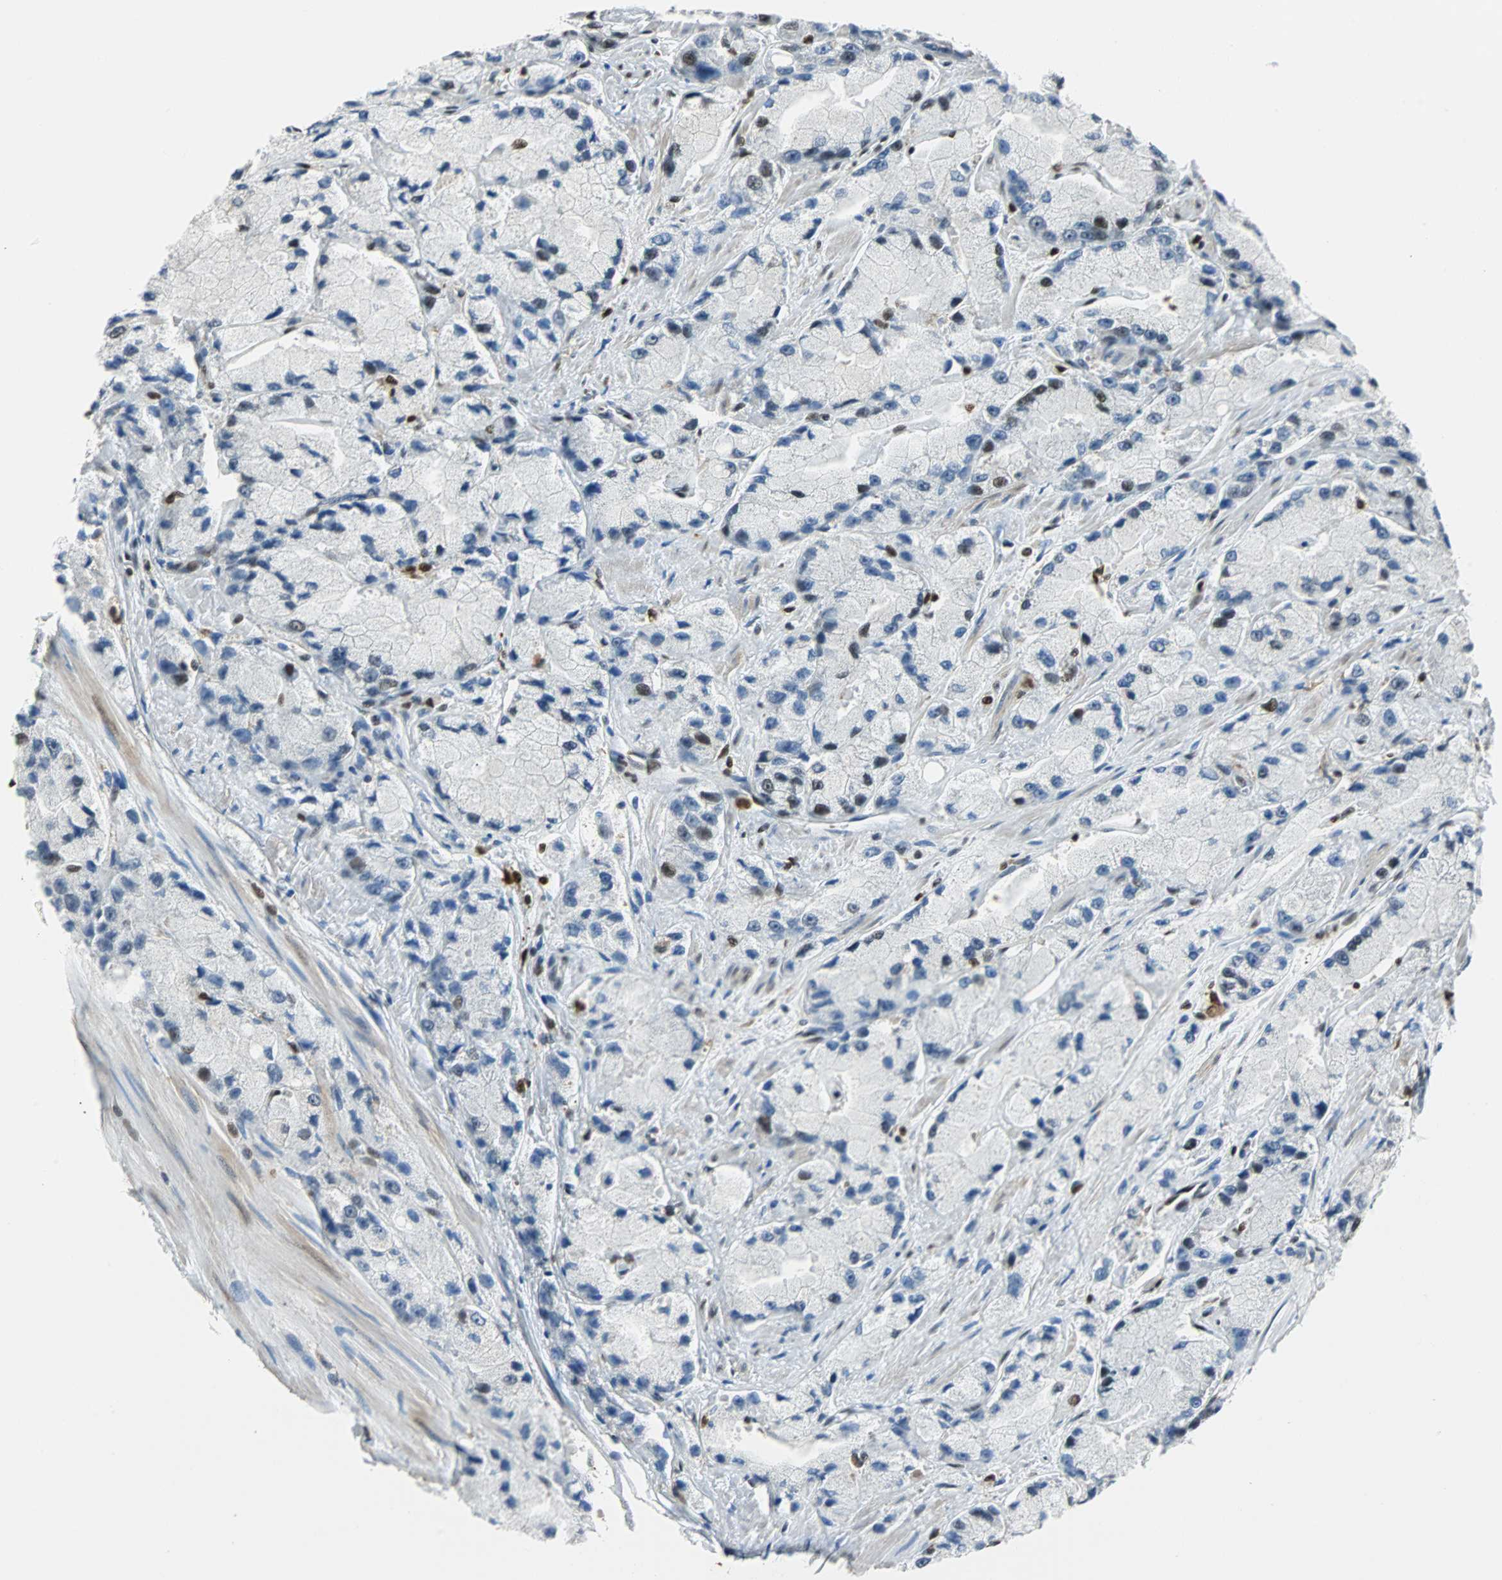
{"staining": {"intensity": "strong", "quantity": "25%-75%", "location": "nuclear"}, "tissue": "prostate cancer", "cell_type": "Tumor cells", "image_type": "cancer", "snomed": [{"axis": "morphology", "description": "Adenocarcinoma, High grade"}, {"axis": "topography", "description": "Prostate"}], "caption": "An image showing strong nuclear staining in about 25%-75% of tumor cells in prostate high-grade adenocarcinoma, as visualized by brown immunohistochemical staining.", "gene": "XRCC4", "patient": {"sex": "male", "age": 58}}